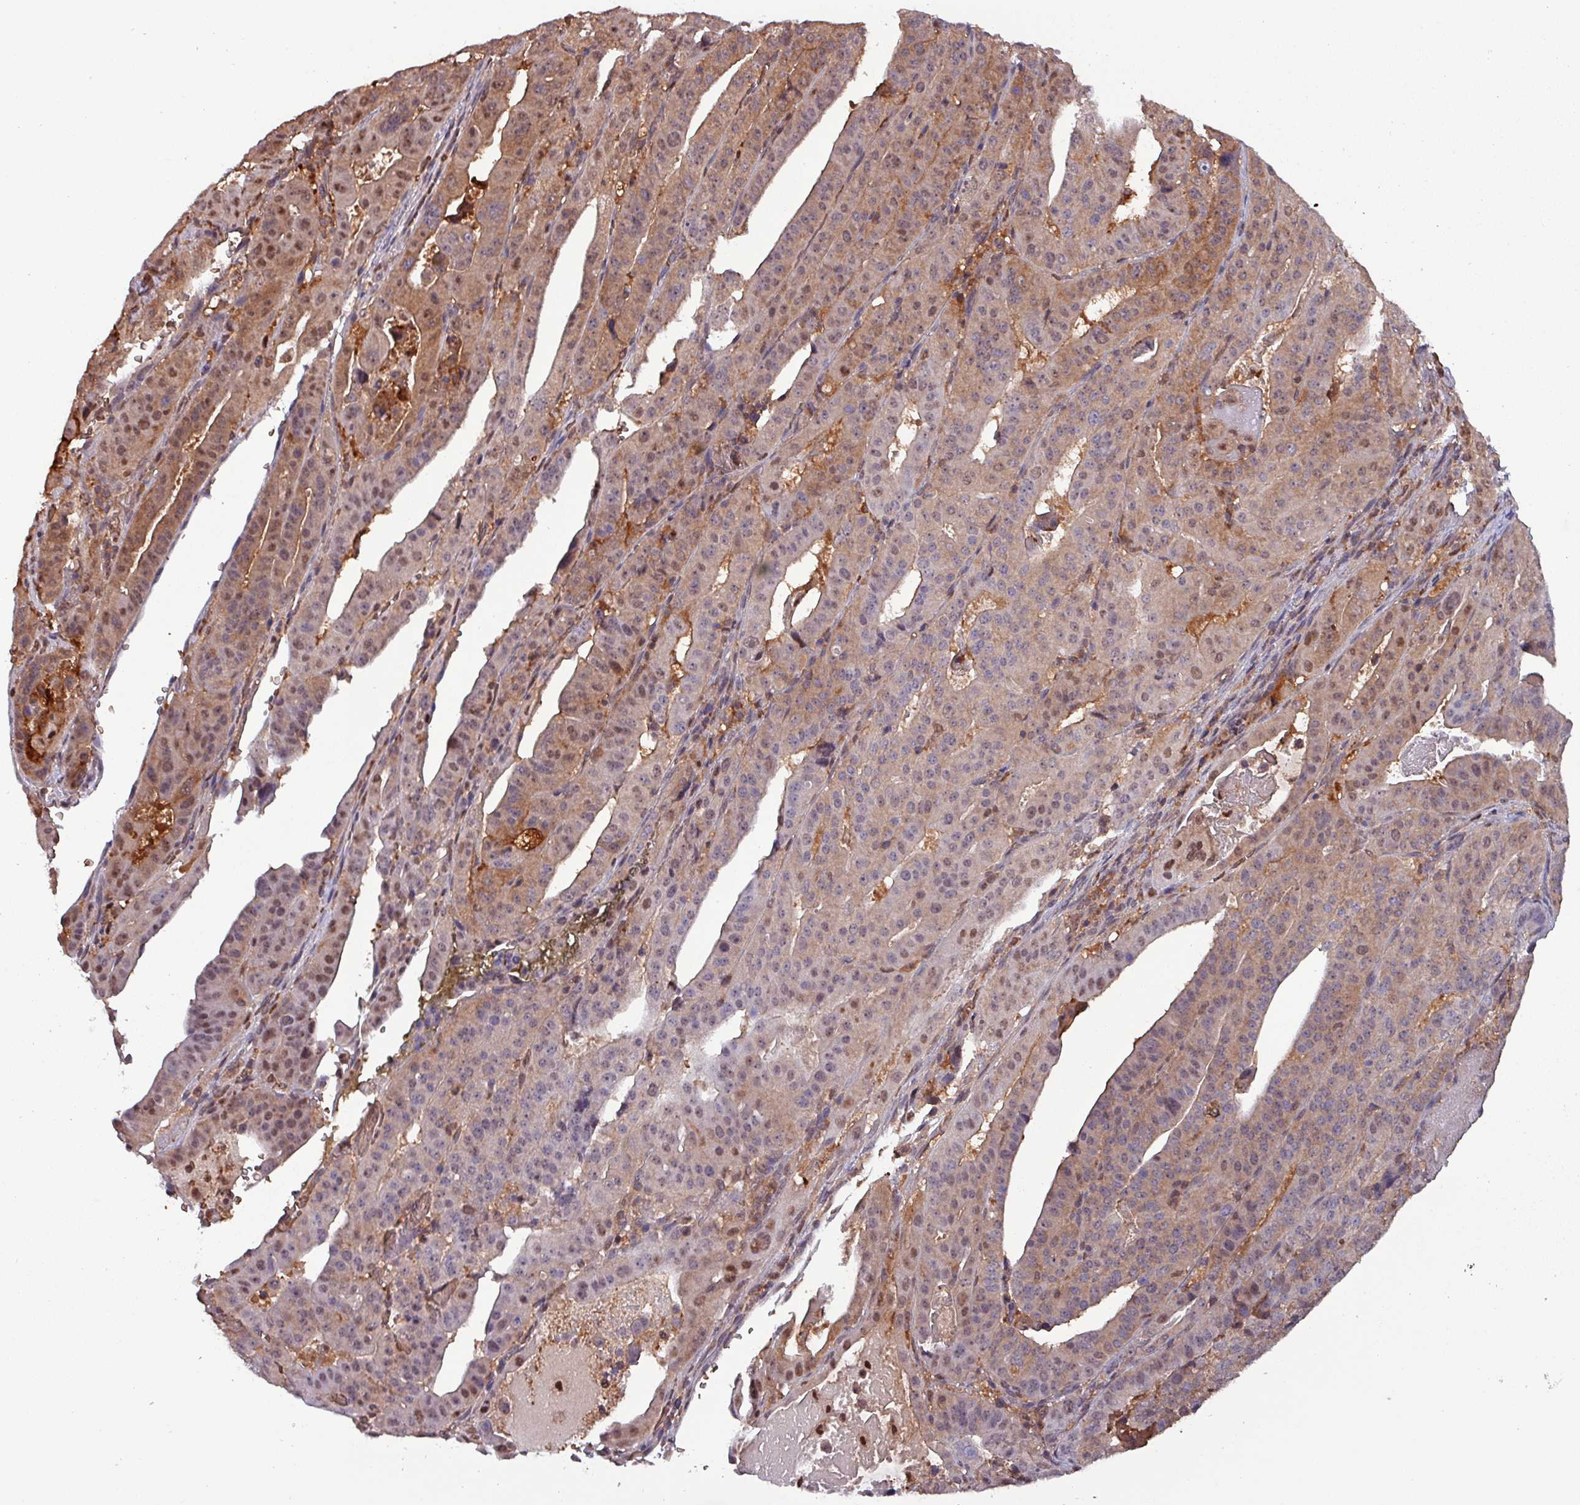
{"staining": {"intensity": "moderate", "quantity": "25%-75%", "location": "cytoplasmic/membranous,nuclear"}, "tissue": "stomach cancer", "cell_type": "Tumor cells", "image_type": "cancer", "snomed": [{"axis": "morphology", "description": "Adenocarcinoma, NOS"}, {"axis": "topography", "description": "Stomach"}], "caption": "High-power microscopy captured an immunohistochemistry (IHC) histopathology image of stomach adenocarcinoma, revealing moderate cytoplasmic/membranous and nuclear expression in about 25%-75% of tumor cells.", "gene": "PSMB8", "patient": {"sex": "male", "age": 48}}